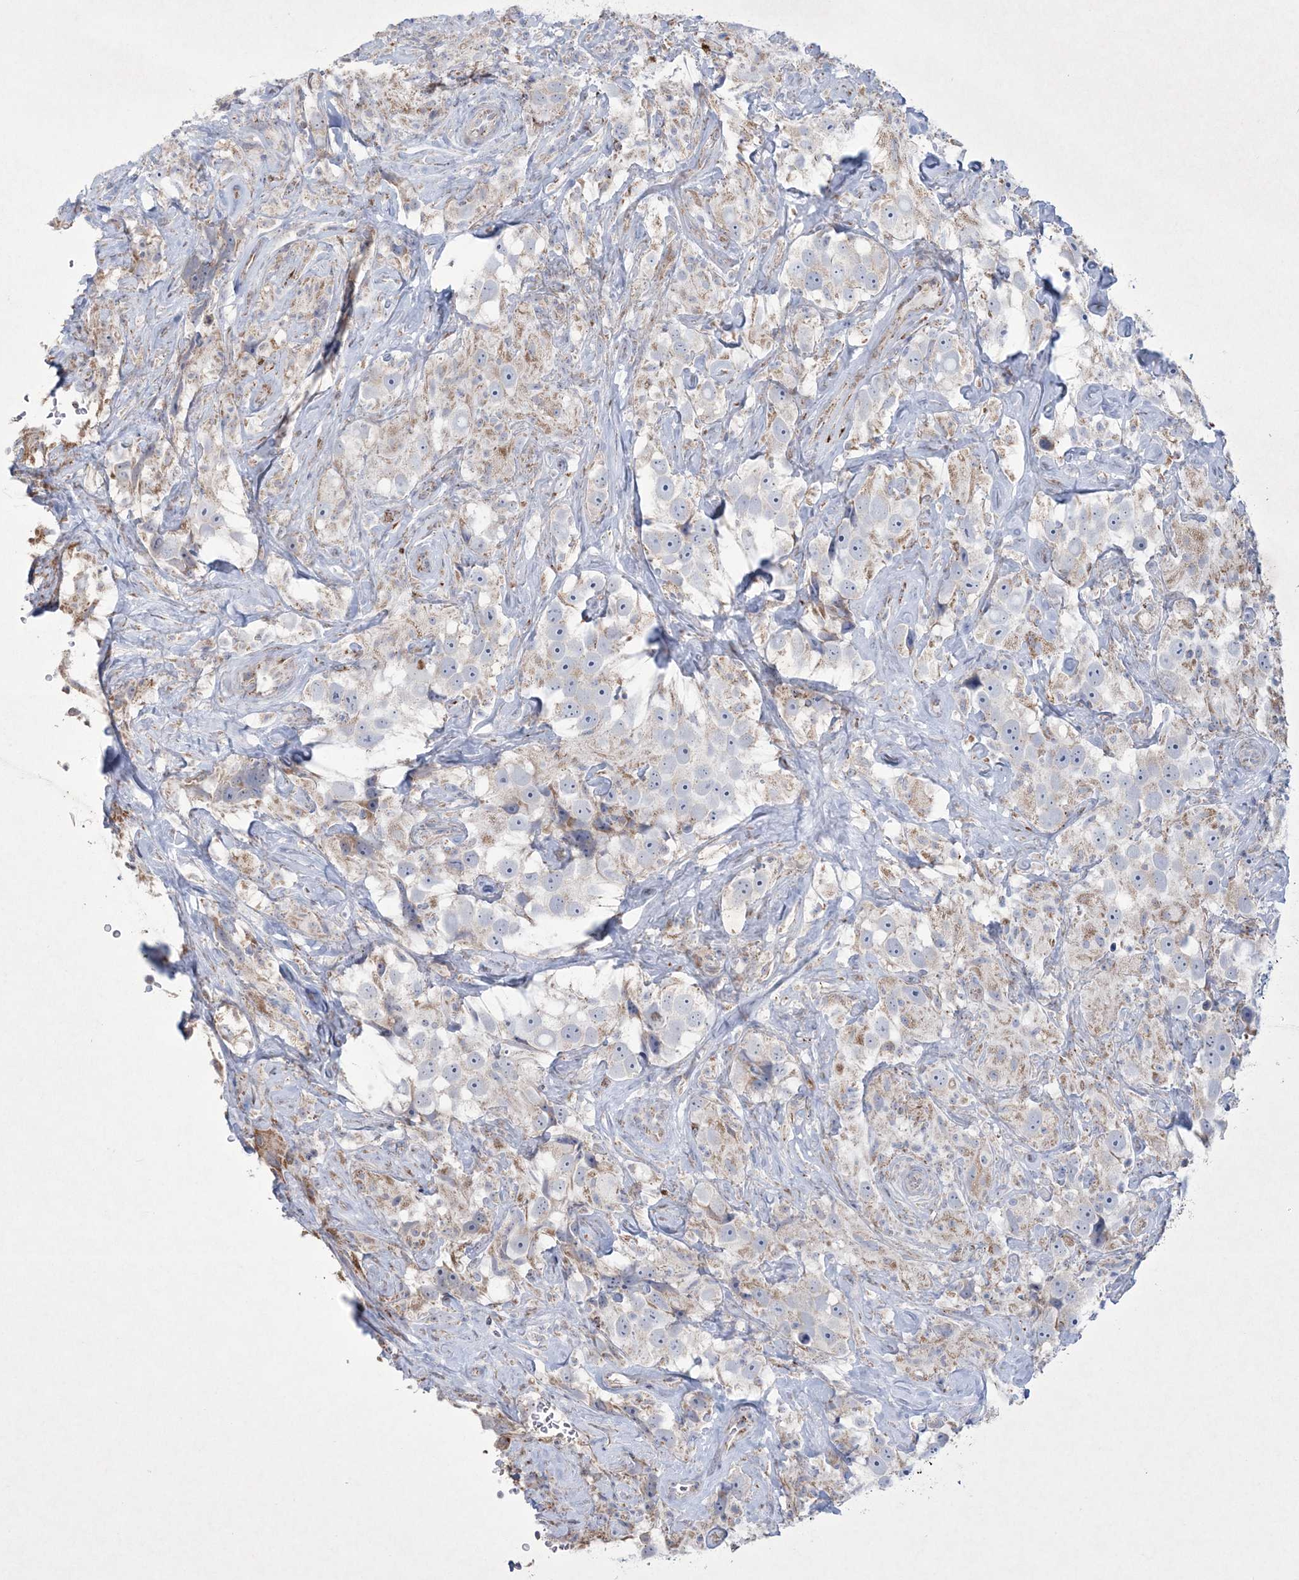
{"staining": {"intensity": "moderate", "quantity": "25%-75%", "location": "cytoplasmic/membranous"}, "tissue": "testis cancer", "cell_type": "Tumor cells", "image_type": "cancer", "snomed": [{"axis": "morphology", "description": "Seminoma, NOS"}, {"axis": "topography", "description": "Testis"}], "caption": "This photomicrograph demonstrates testis cancer stained with immunohistochemistry (IHC) to label a protein in brown. The cytoplasmic/membranous of tumor cells show moderate positivity for the protein. Nuclei are counter-stained blue.", "gene": "CES4A", "patient": {"sex": "male", "age": 49}}